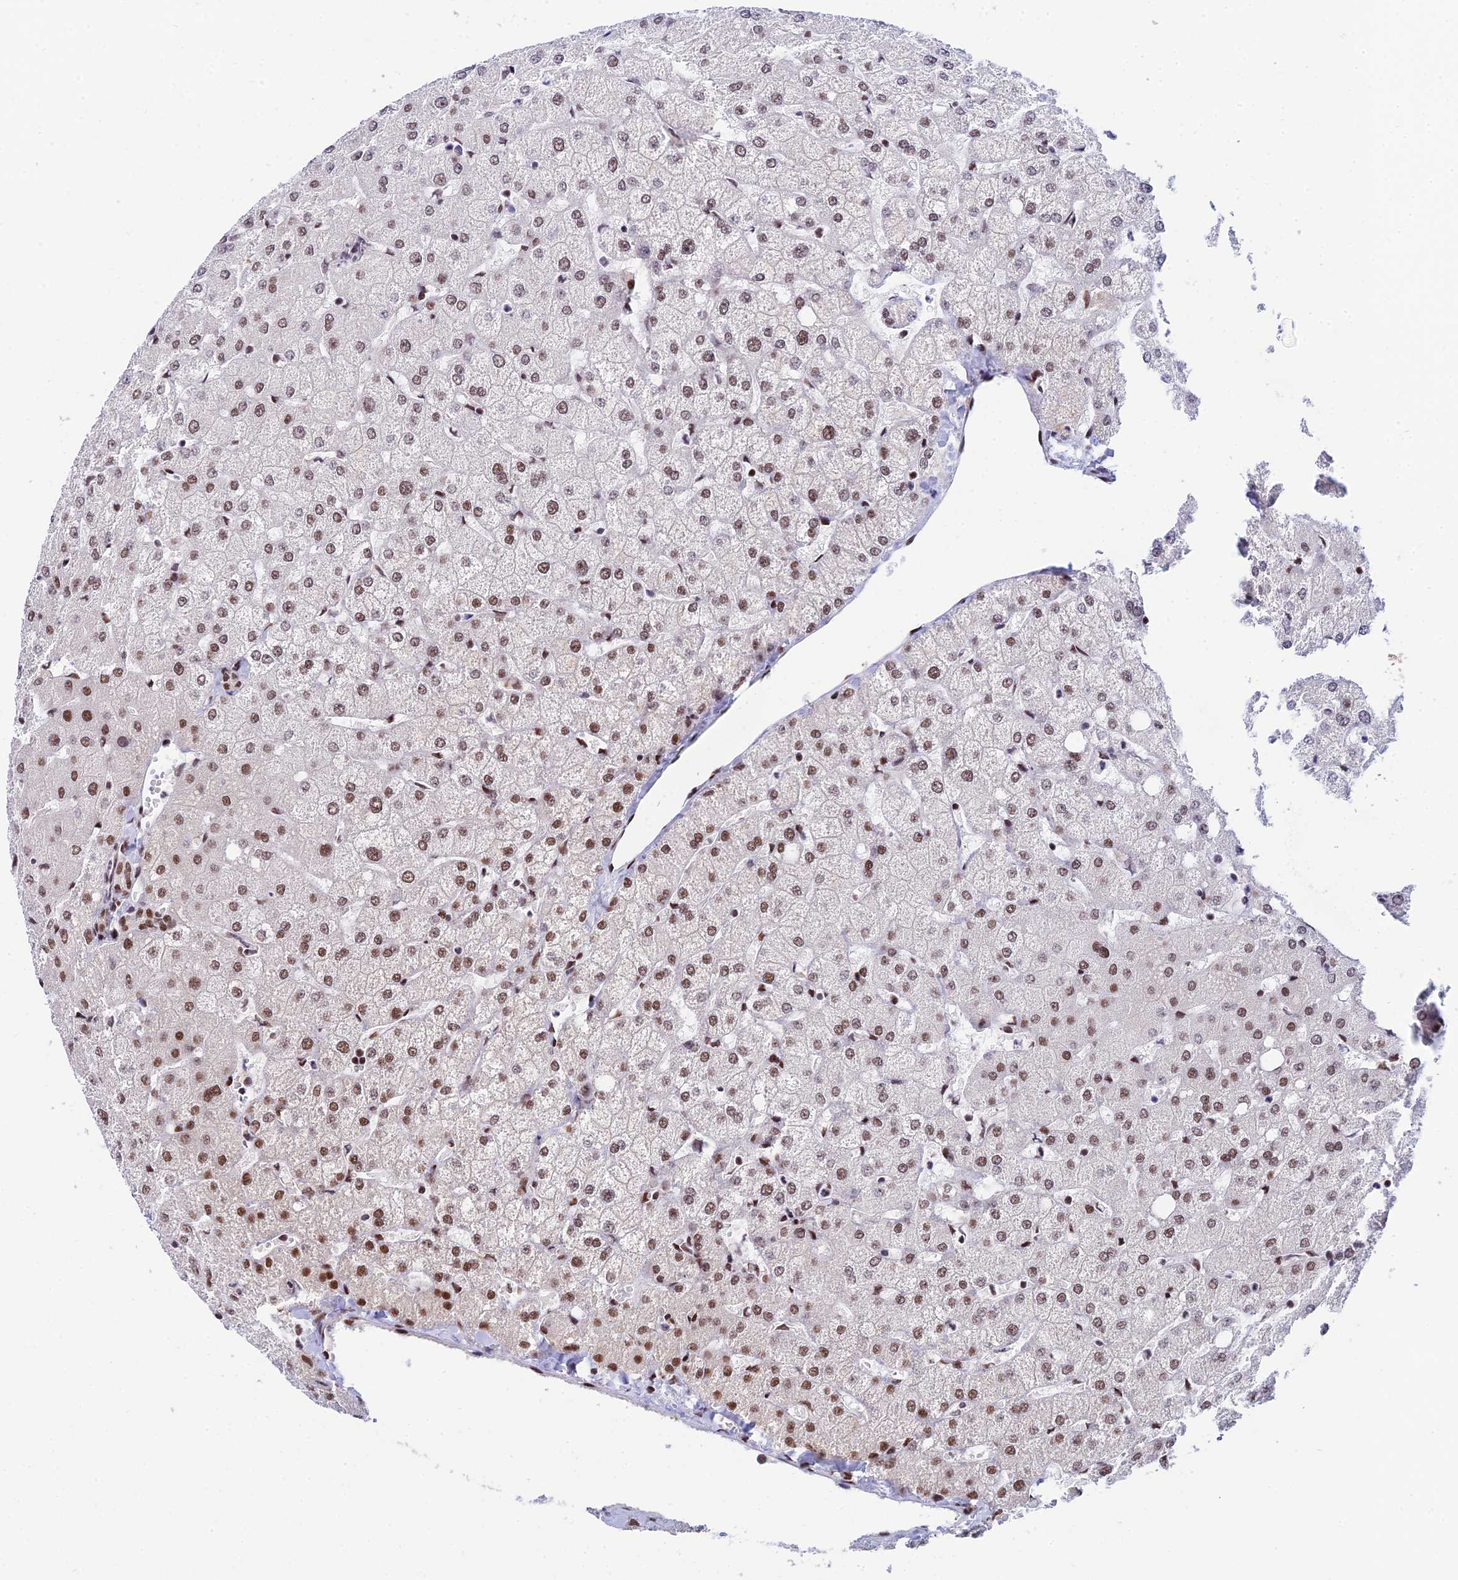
{"staining": {"intensity": "moderate", "quantity": ">75%", "location": "nuclear"}, "tissue": "liver", "cell_type": "Cholangiocytes", "image_type": "normal", "snomed": [{"axis": "morphology", "description": "Normal tissue, NOS"}, {"axis": "topography", "description": "Liver"}], "caption": "High-magnification brightfield microscopy of normal liver stained with DAB (3,3'-diaminobenzidine) (brown) and counterstained with hematoxylin (blue). cholangiocytes exhibit moderate nuclear positivity is present in about>75% of cells. The protein of interest is shown in brown color, while the nuclei are stained blue.", "gene": "USP22", "patient": {"sex": "female", "age": 54}}